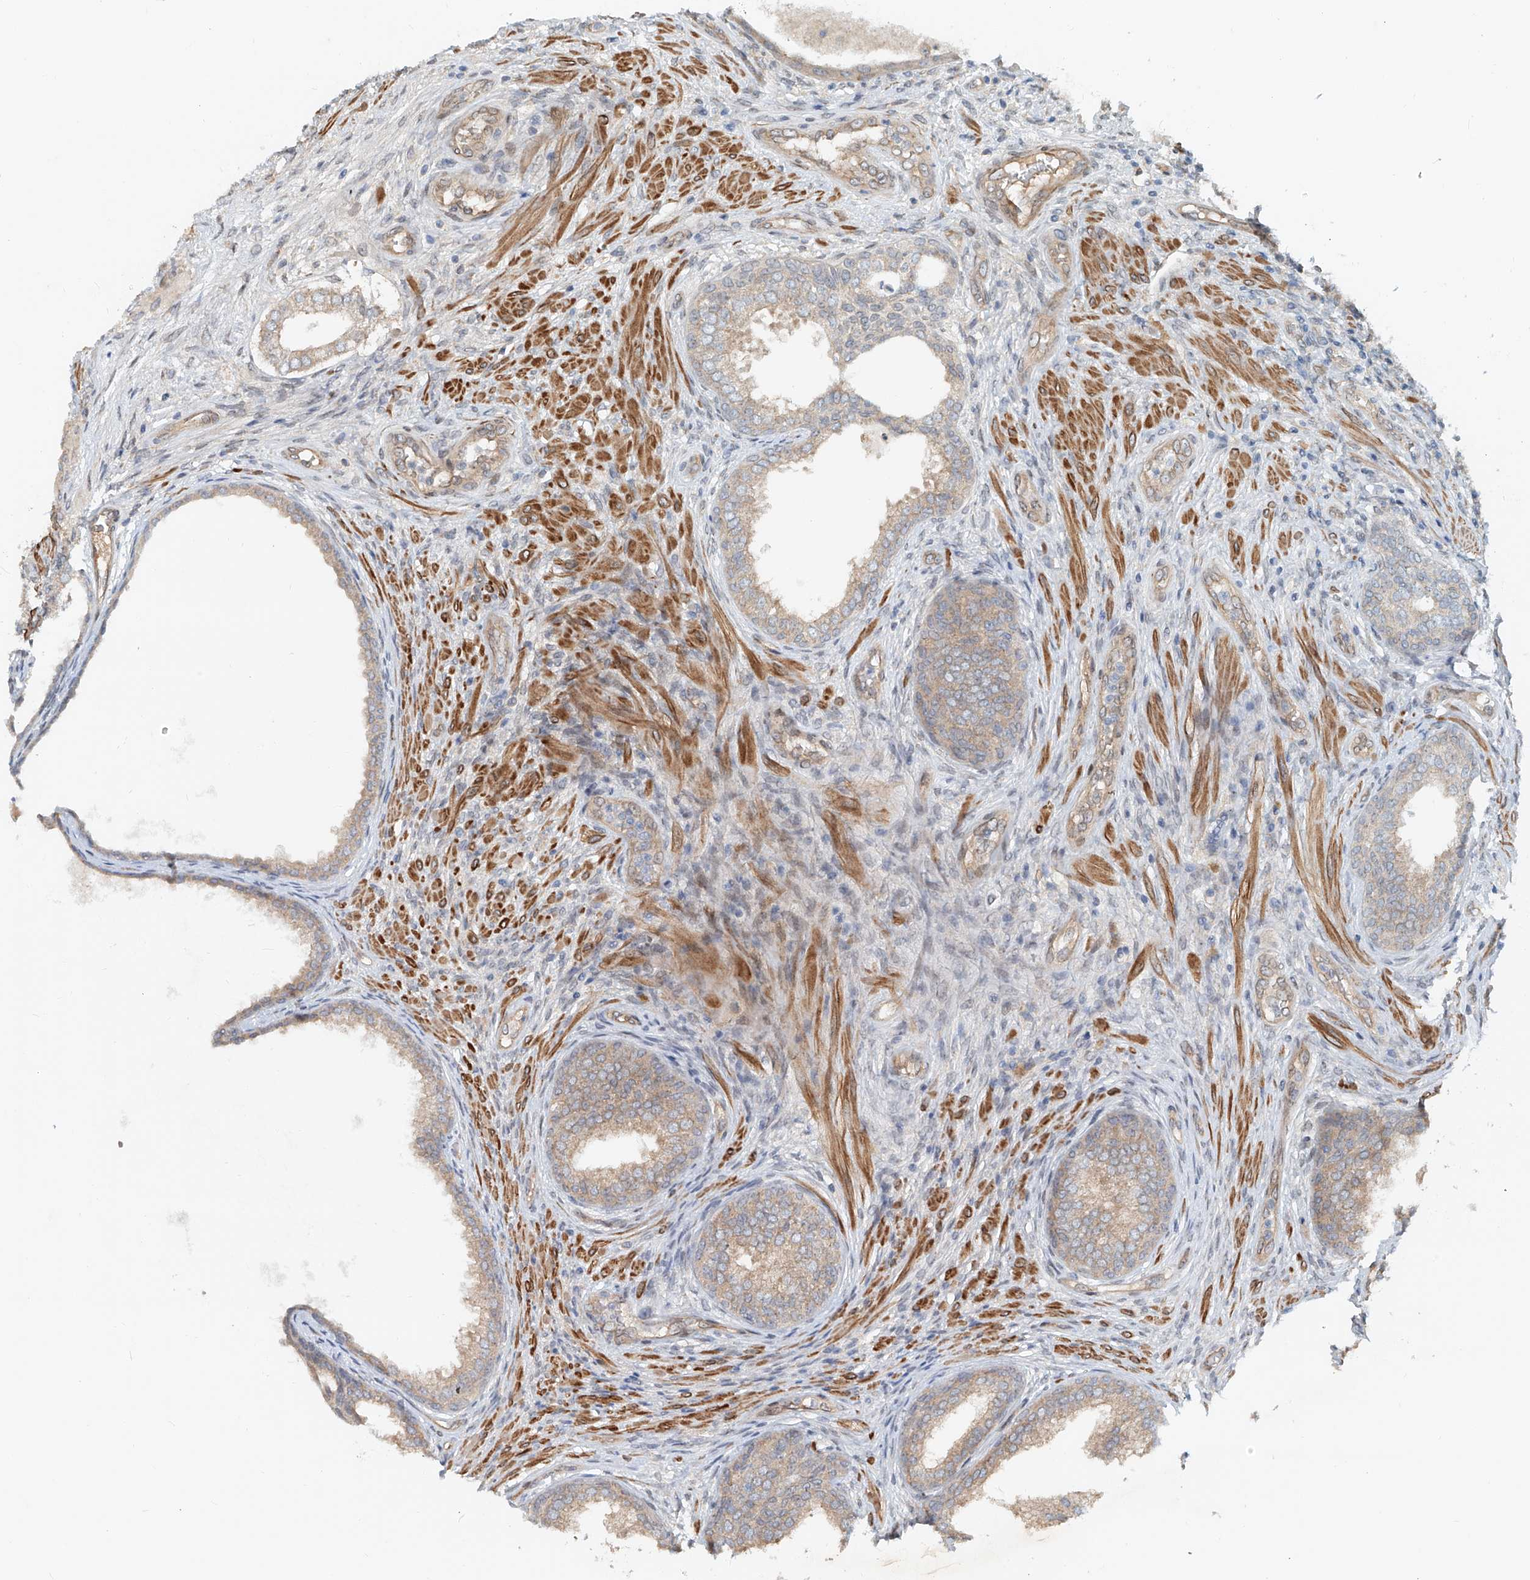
{"staining": {"intensity": "weak", "quantity": "25%-75%", "location": "cytoplasmic/membranous"}, "tissue": "prostate", "cell_type": "Glandular cells", "image_type": "normal", "snomed": [{"axis": "morphology", "description": "Normal tissue, NOS"}, {"axis": "topography", "description": "Prostate"}], "caption": "Brown immunohistochemical staining in unremarkable human prostate exhibits weak cytoplasmic/membranous staining in about 25%-75% of glandular cells. Ihc stains the protein of interest in brown and the nuclei are stained blue.", "gene": "SASH1", "patient": {"sex": "male", "age": 76}}